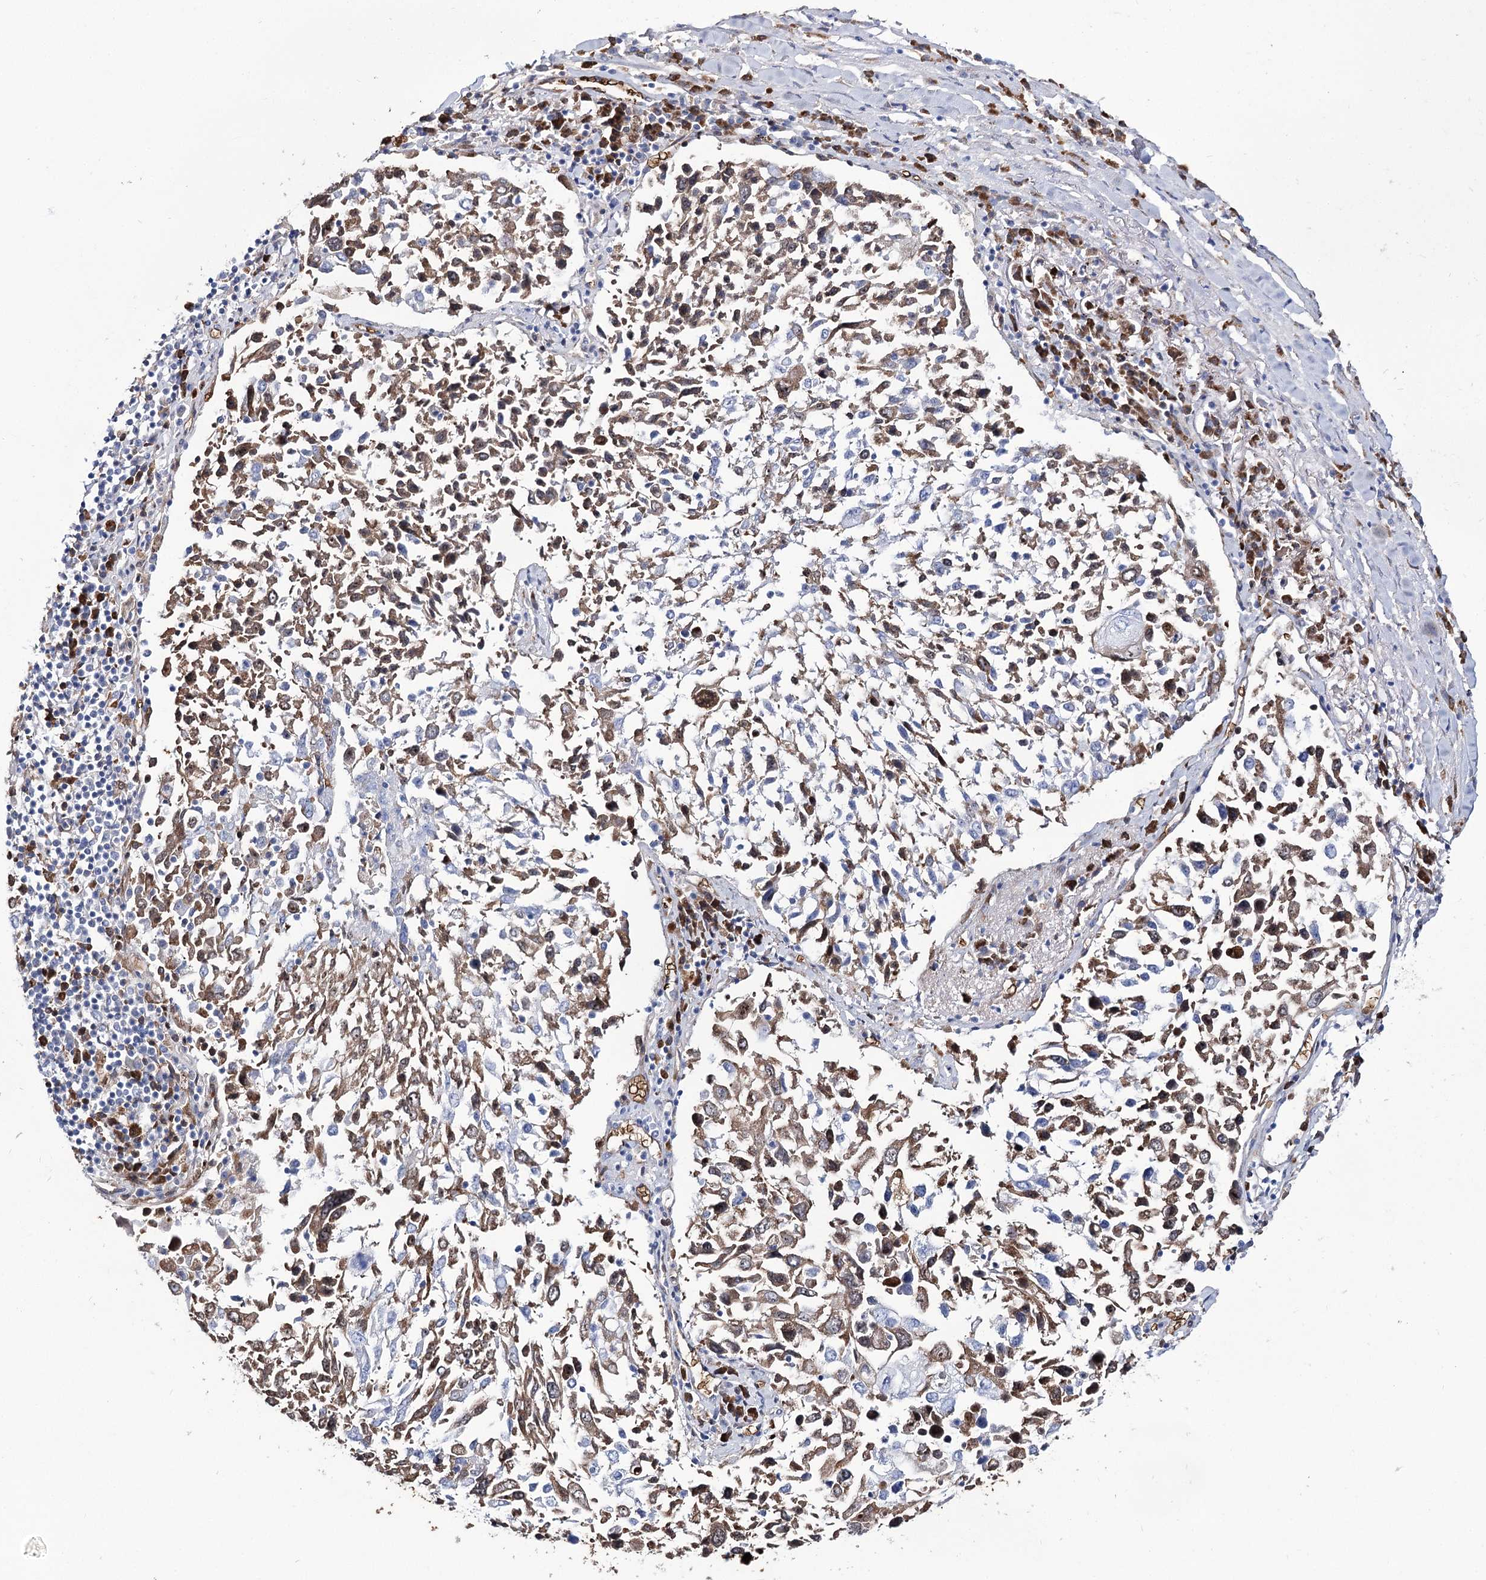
{"staining": {"intensity": "weak", "quantity": "25%-75%", "location": "cytoplasmic/membranous"}, "tissue": "lung cancer", "cell_type": "Tumor cells", "image_type": "cancer", "snomed": [{"axis": "morphology", "description": "Squamous cell carcinoma, NOS"}, {"axis": "topography", "description": "Lung"}], "caption": "Lung squamous cell carcinoma stained with DAB (3,3'-diaminobenzidine) IHC displays low levels of weak cytoplasmic/membranous expression in approximately 25%-75% of tumor cells. Using DAB (3,3'-diaminobenzidine) (brown) and hematoxylin (blue) stains, captured at high magnification using brightfield microscopy.", "gene": "GBF1", "patient": {"sex": "male", "age": 65}}